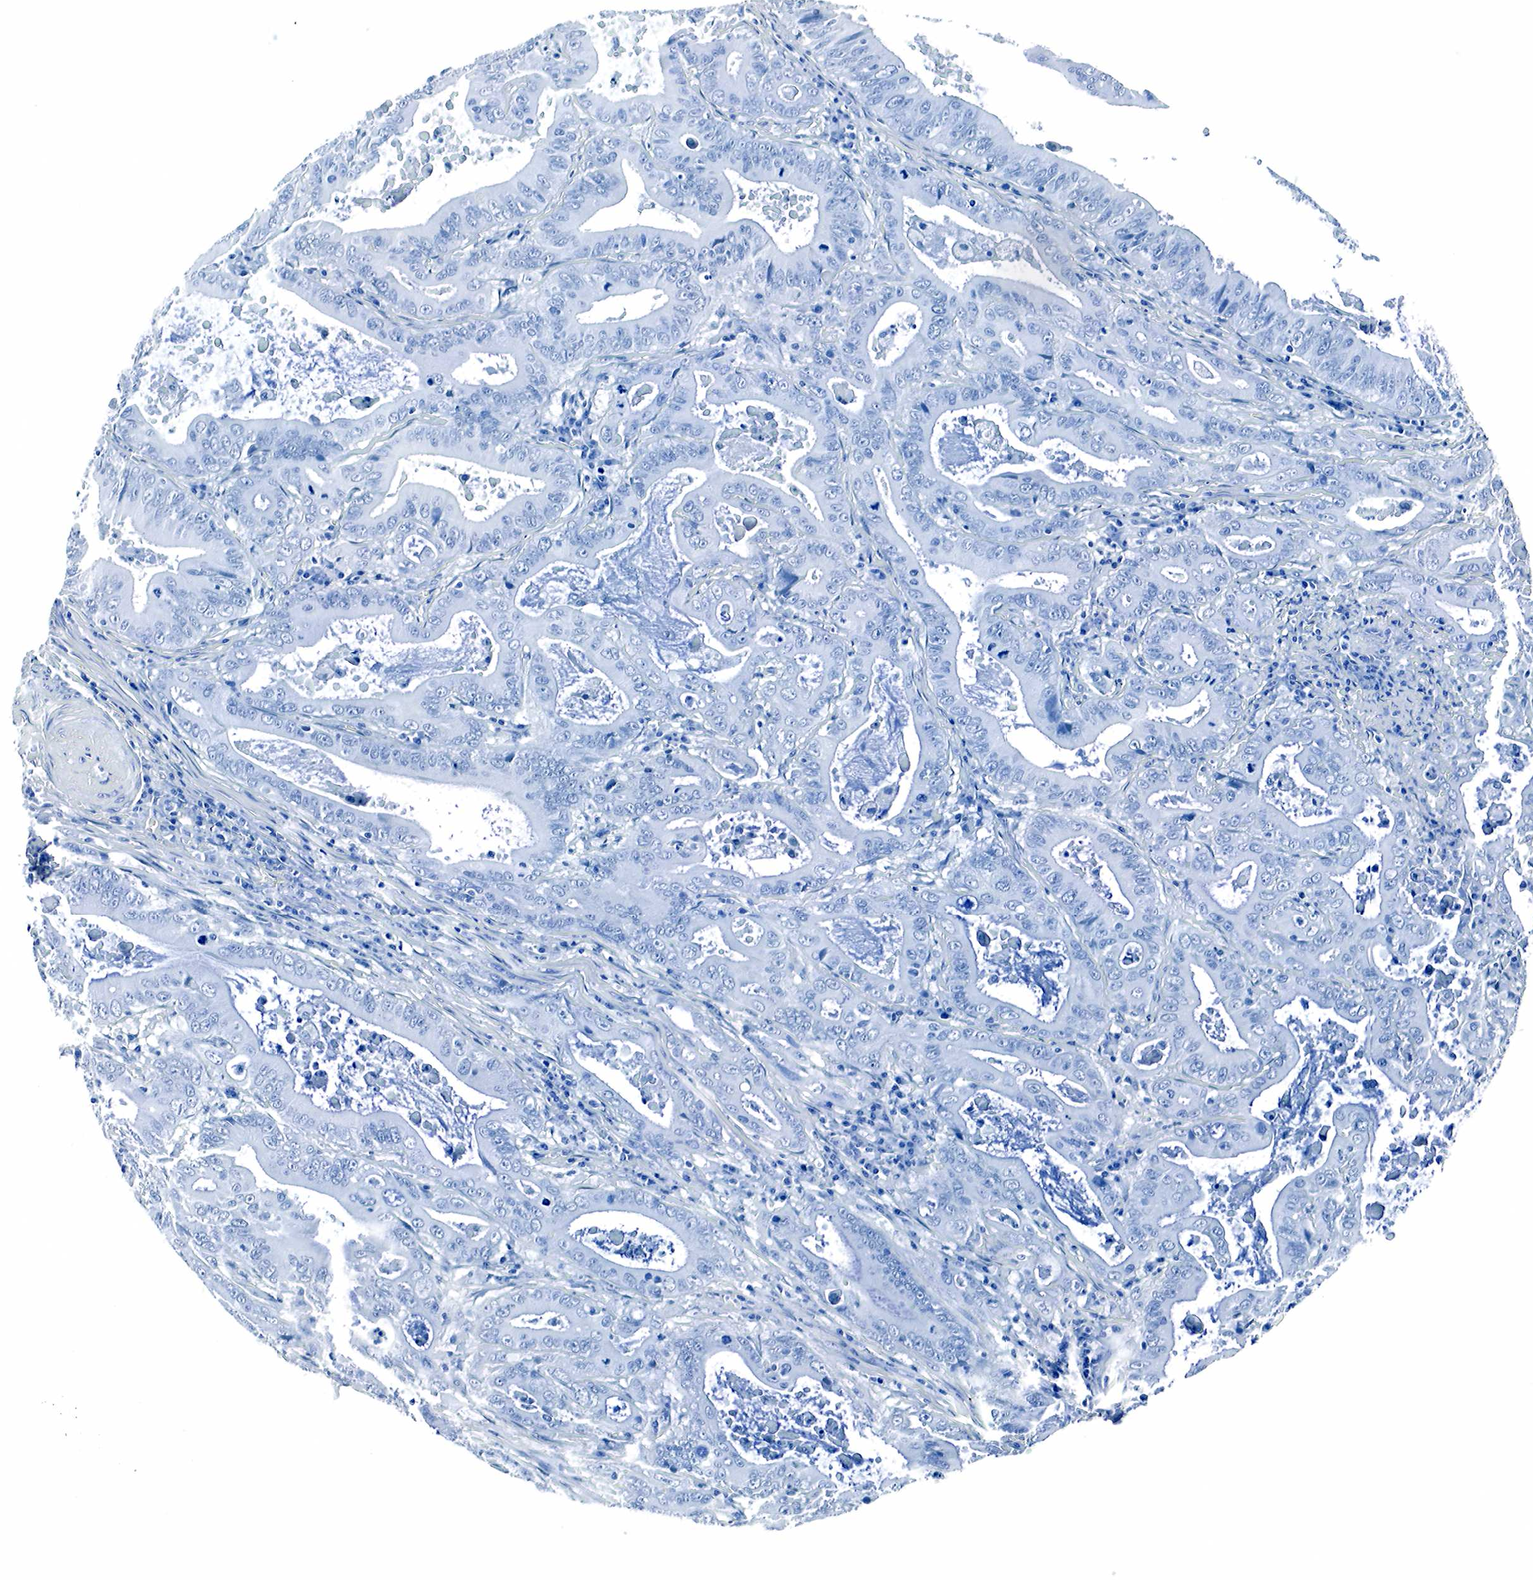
{"staining": {"intensity": "negative", "quantity": "none", "location": "none"}, "tissue": "liver cancer", "cell_type": "Tumor cells", "image_type": "cancer", "snomed": [{"axis": "morphology", "description": "Carcinoma, Hepatocellular, NOS"}, {"axis": "topography", "description": "Liver"}], "caption": "Hepatocellular carcinoma (liver) was stained to show a protein in brown. There is no significant staining in tumor cells.", "gene": "GAST", "patient": {"sex": "male", "age": 49}}